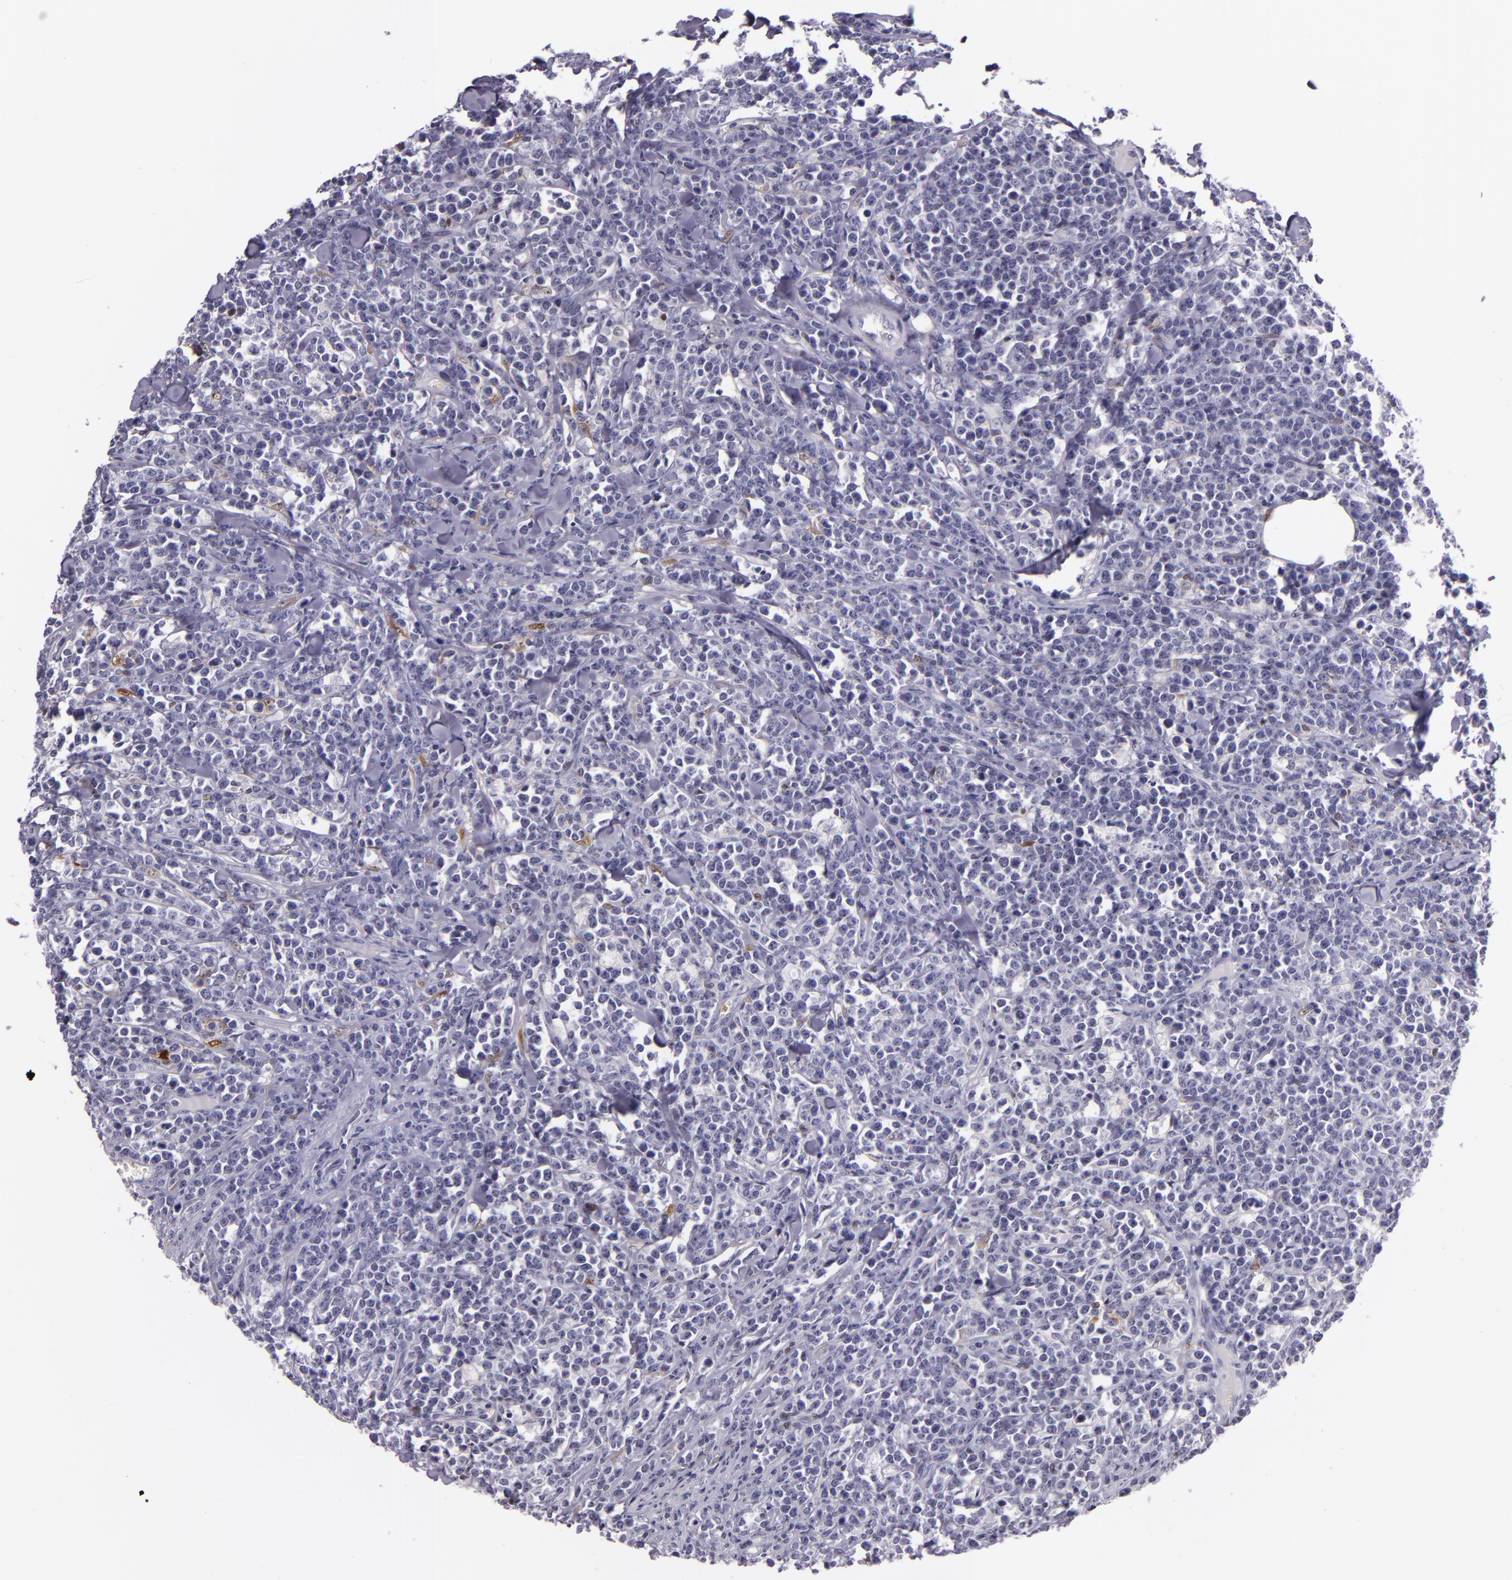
{"staining": {"intensity": "negative", "quantity": "none", "location": "none"}, "tissue": "lymphoma", "cell_type": "Tumor cells", "image_type": "cancer", "snomed": [{"axis": "morphology", "description": "Malignant lymphoma, non-Hodgkin's type, High grade"}, {"axis": "topography", "description": "Small intestine"}, {"axis": "topography", "description": "Colon"}], "caption": "Photomicrograph shows no protein expression in tumor cells of high-grade malignant lymphoma, non-Hodgkin's type tissue. (DAB IHC, high magnification).", "gene": "MT1A", "patient": {"sex": "male", "age": 8}}